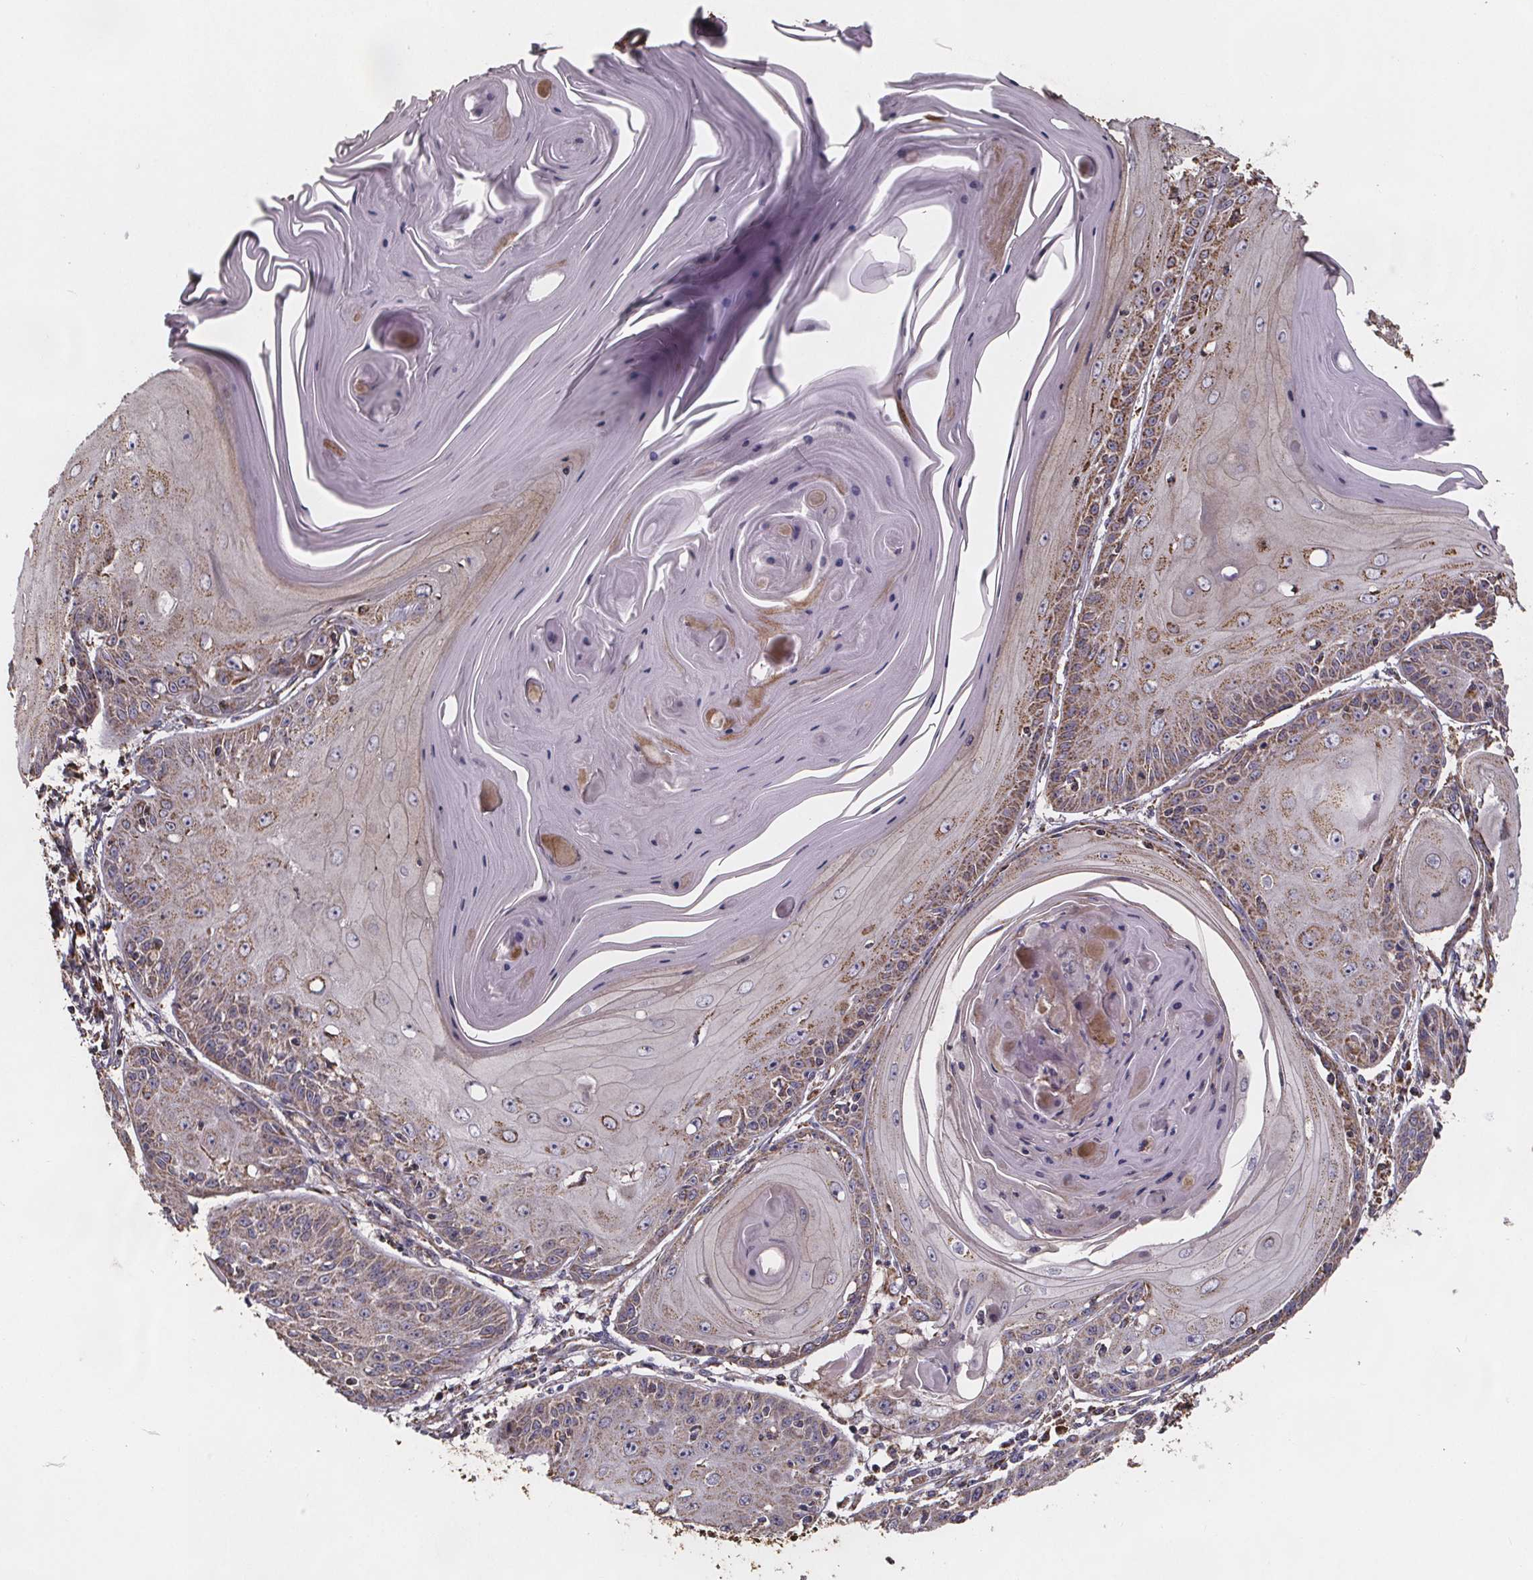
{"staining": {"intensity": "moderate", "quantity": ">75%", "location": "cytoplasmic/membranous"}, "tissue": "skin cancer", "cell_type": "Tumor cells", "image_type": "cancer", "snomed": [{"axis": "morphology", "description": "Squamous cell carcinoma, NOS"}, {"axis": "topography", "description": "Skin"}, {"axis": "topography", "description": "Vulva"}], "caption": "IHC of human skin squamous cell carcinoma shows medium levels of moderate cytoplasmic/membranous positivity in approximately >75% of tumor cells.", "gene": "SLC35D2", "patient": {"sex": "female", "age": 85}}